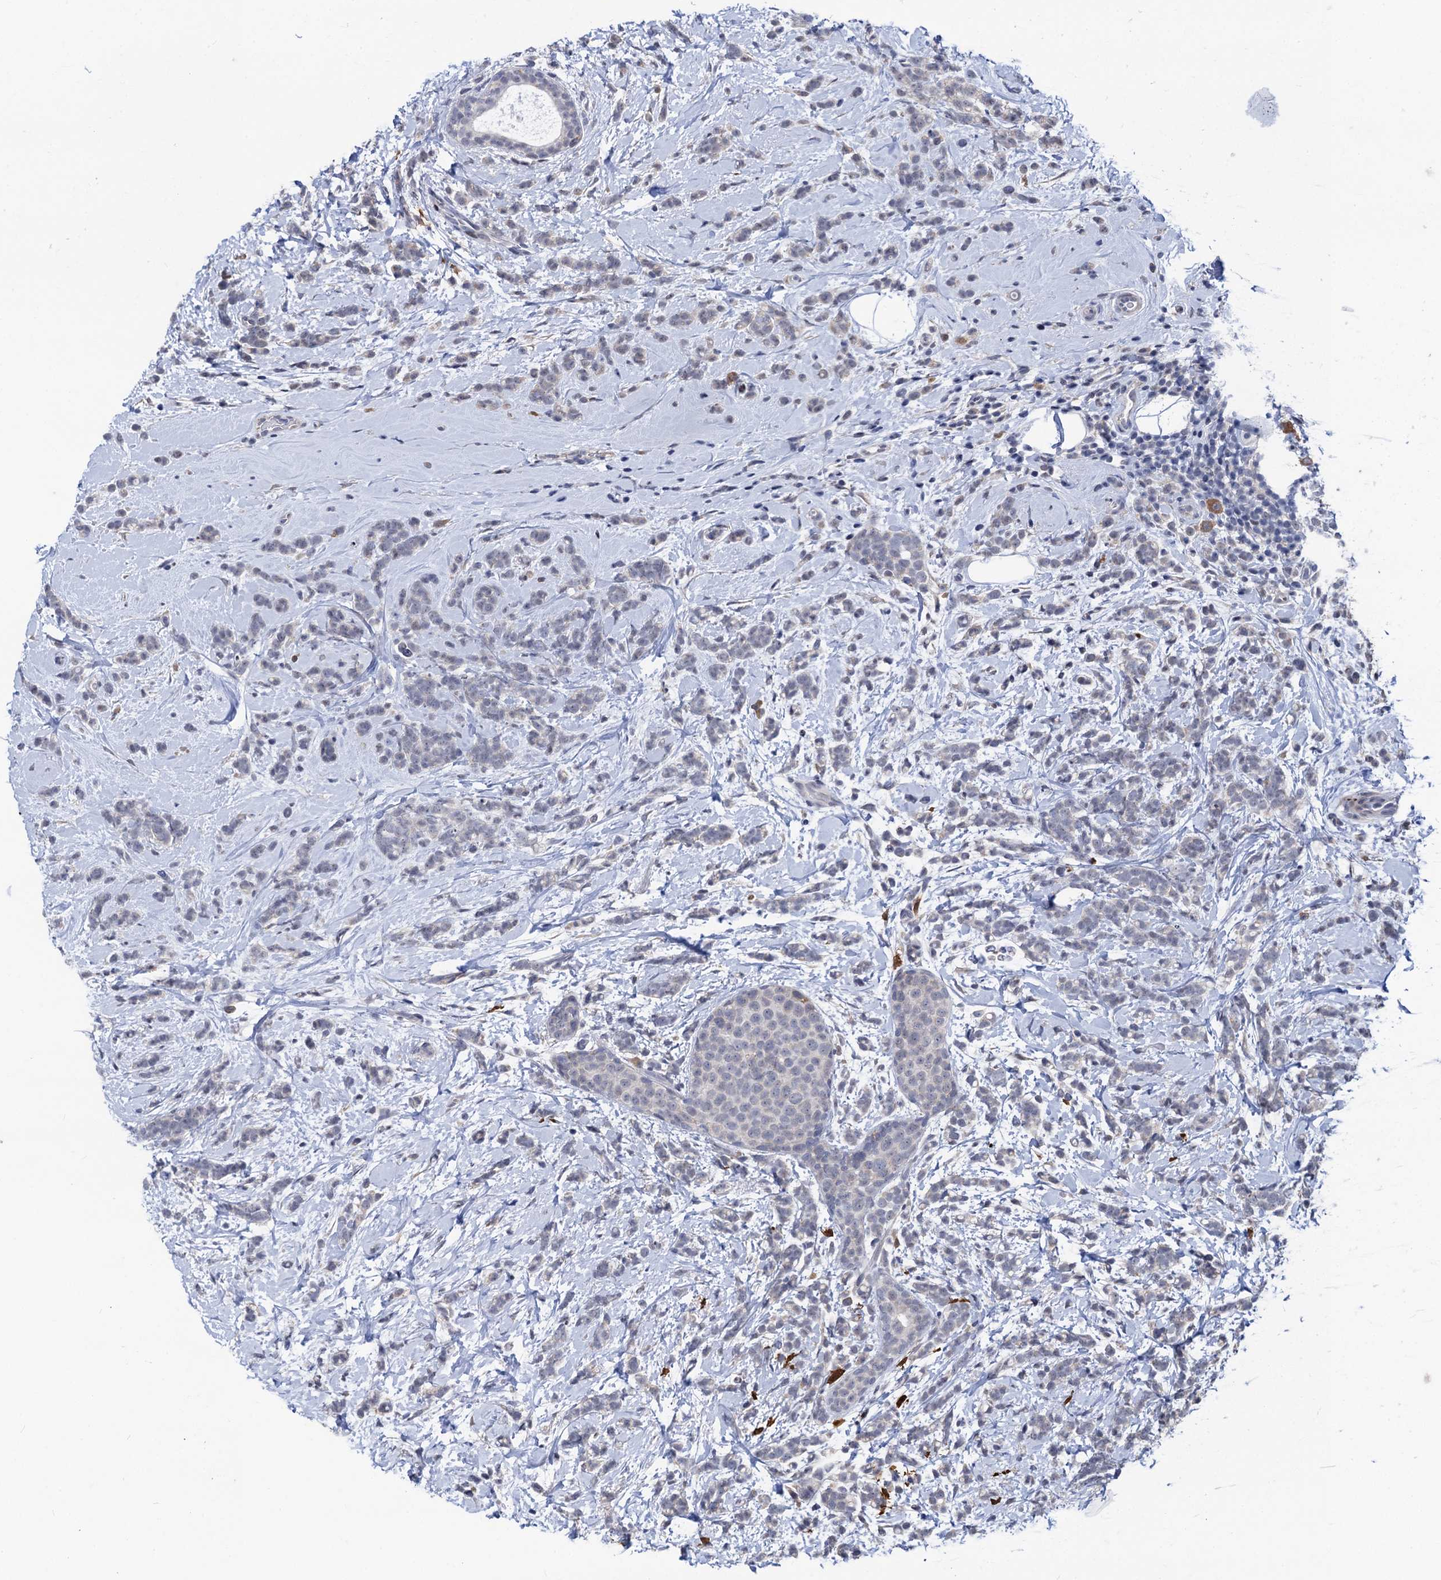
{"staining": {"intensity": "negative", "quantity": "none", "location": "none"}, "tissue": "breast cancer", "cell_type": "Tumor cells", "image_type": "cancer", "snomed": [{"axis": "morphology", "description": "Lobular carcinoma"}, {"axis": "topography", "description": "Breast"}], "caption": "Immunohistochemistry micrograph of neoplastic tissue: lobular carcinoma (breast) stained with DAB (3,3'-diaminobenzidine) demonstrates no significant protein positivity in tumor cells.", "gene": "FAM222A", "patient": {"sex": "female", "age": 58}}